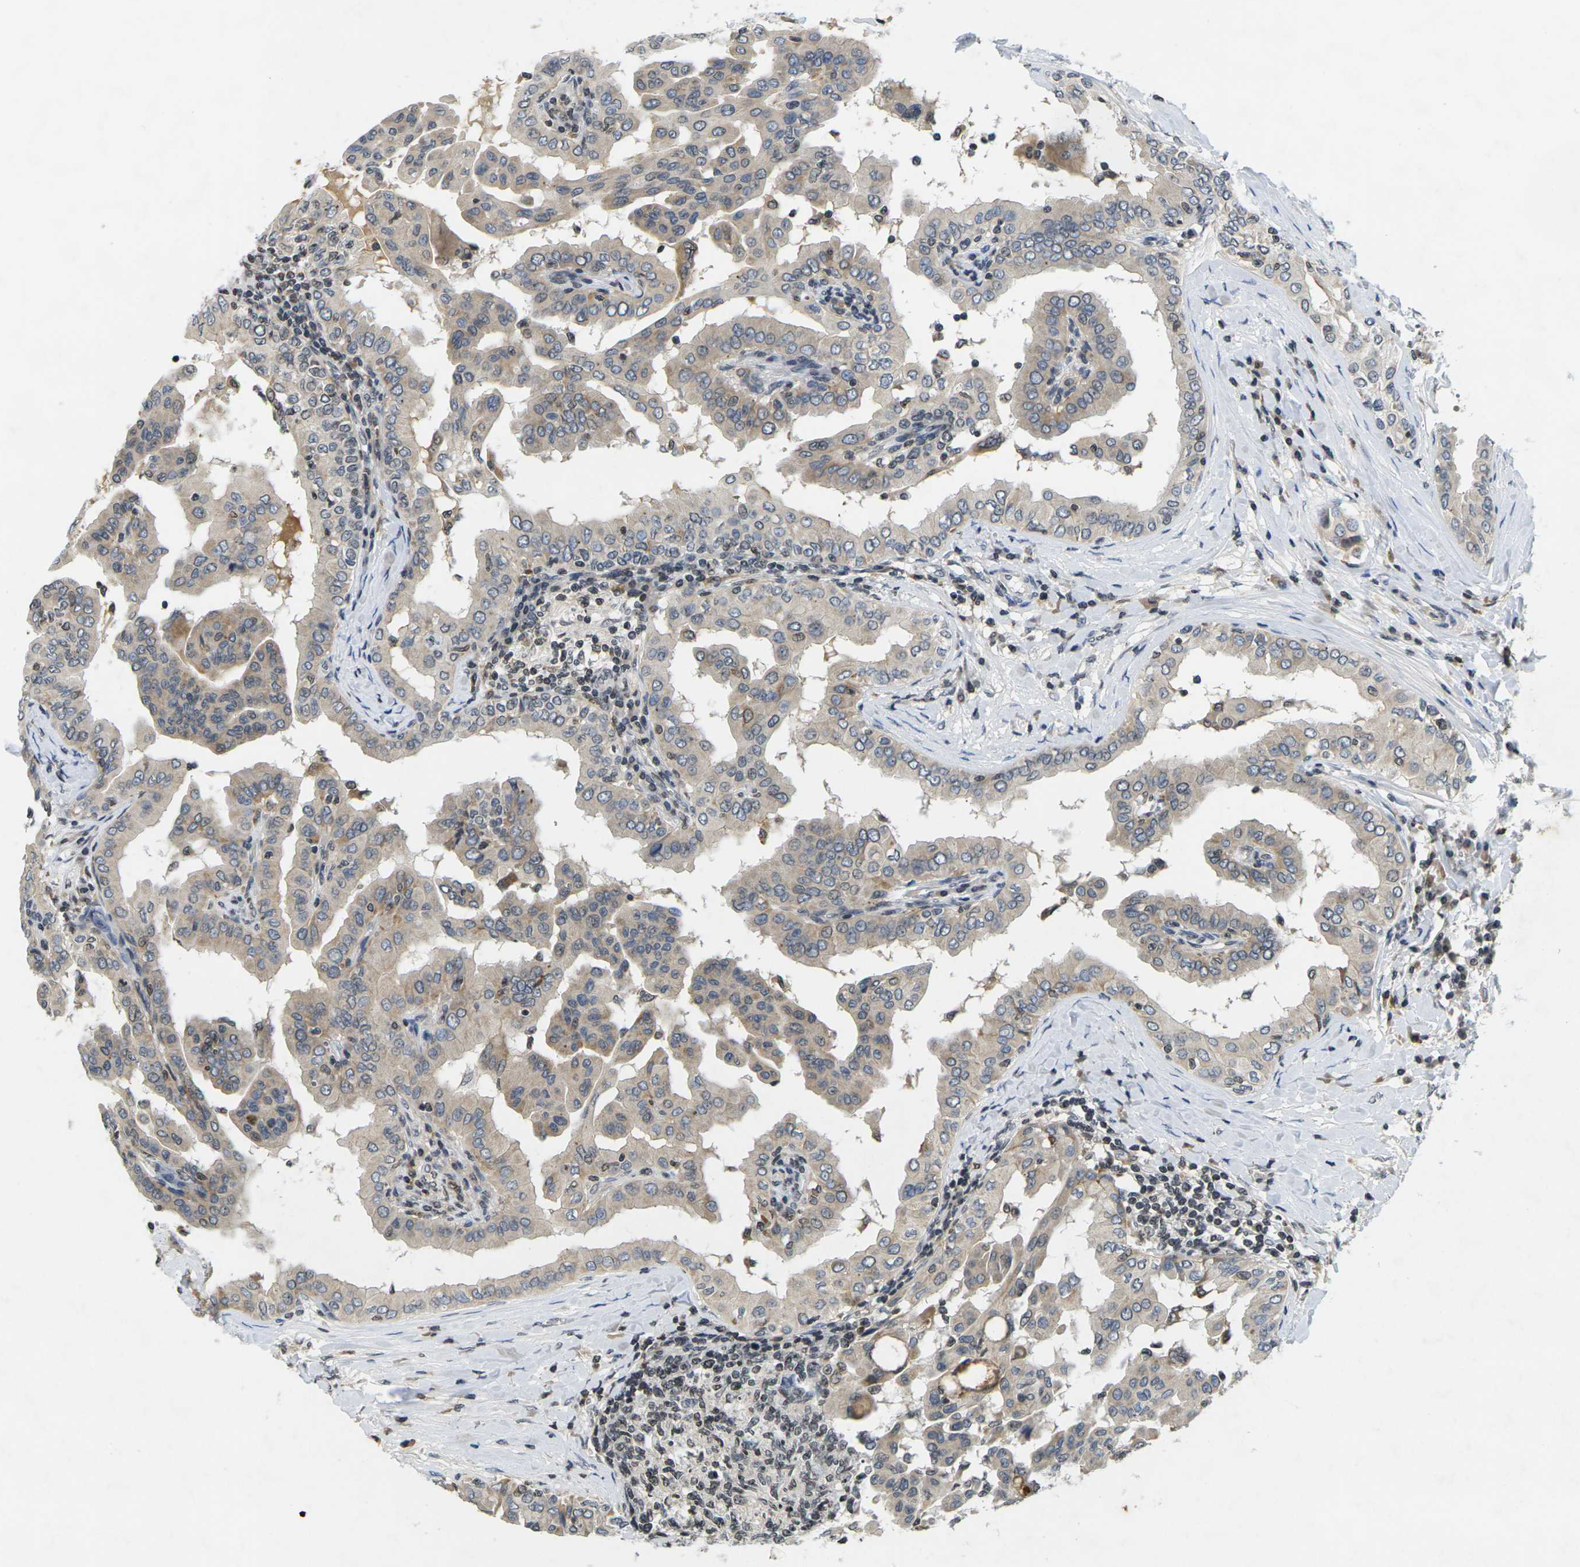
{"staining": {"intensity": "weak", "quantity": ">75%", "location": "cytoplasmic/membranous"}, "tissue": "thyroid cancer", "cell_type": "Tumor cells", "image_type": "cancer", "snomed": [{"axis": "morphology", "description": "Papillary adenocarcinoma, NOS"}, {"axis": "topography", "description": "Thyroid gland"}], "caption": "Immunohistochemistry of human thyroid cancer shows low levels of weak cytoplasmic/membranous expression in about >75% of tumor cells.", "gene": "C1QC", "patient": {"sex": "male", "age": 33}}